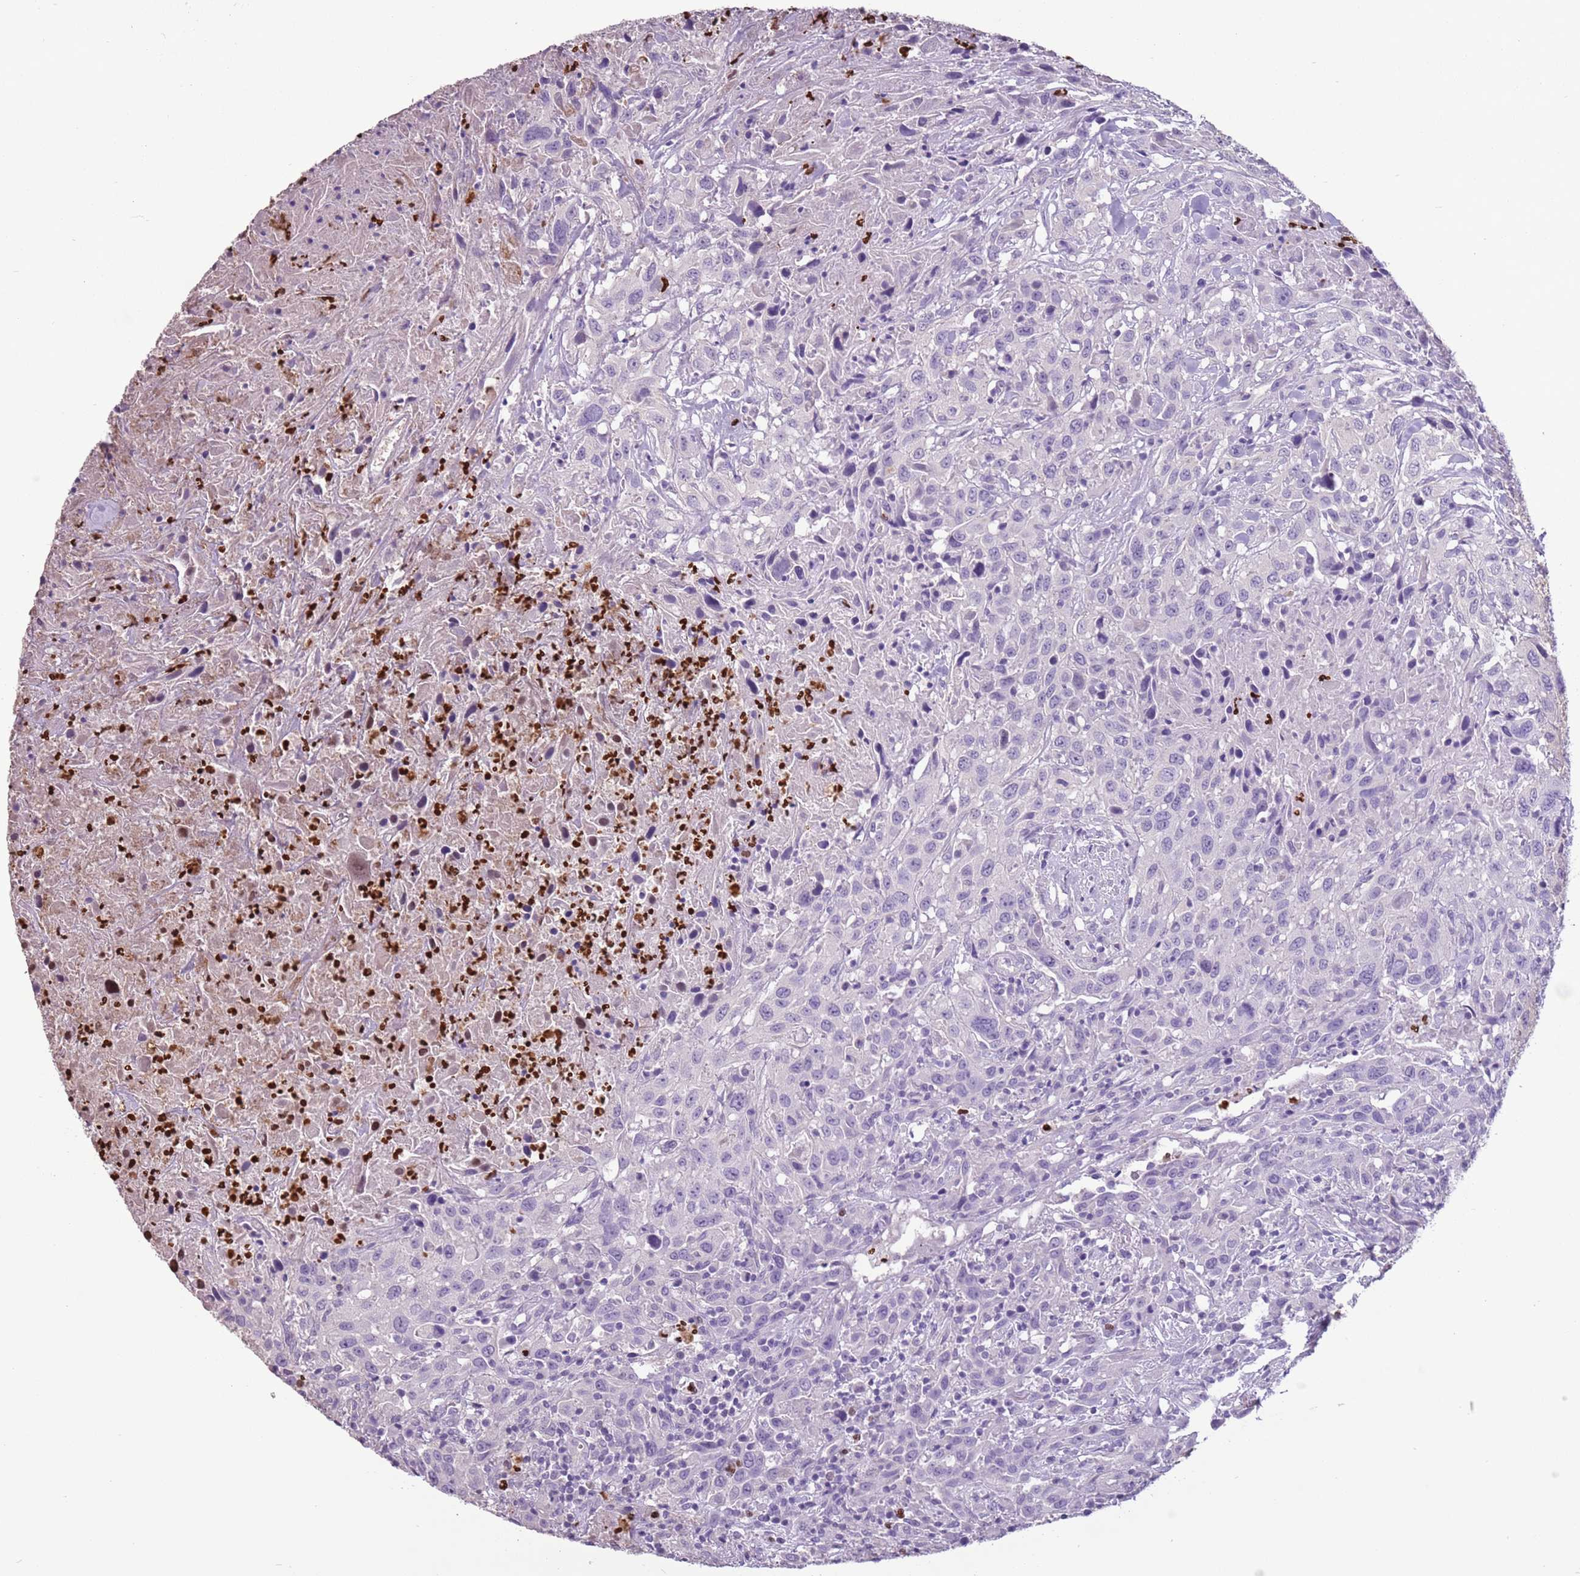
{"staining": {"intensity": "negative", "quantity": "none", "location": "none"}, "tissue": "urothelial cancer", "cell_type": "Tumor cells", "image_type": "cancer", "snomed": [{"axis": "morphology", "description": "Urothelial carcinoma, High grade"}, {"axis": "topography", "description": "Urinary bladder"}], "caption": "Tumor cells are negative for protein expression in human urothelial cancer.", "gene": "CELF6", "patient": {"sex": "male", "age": 61}}